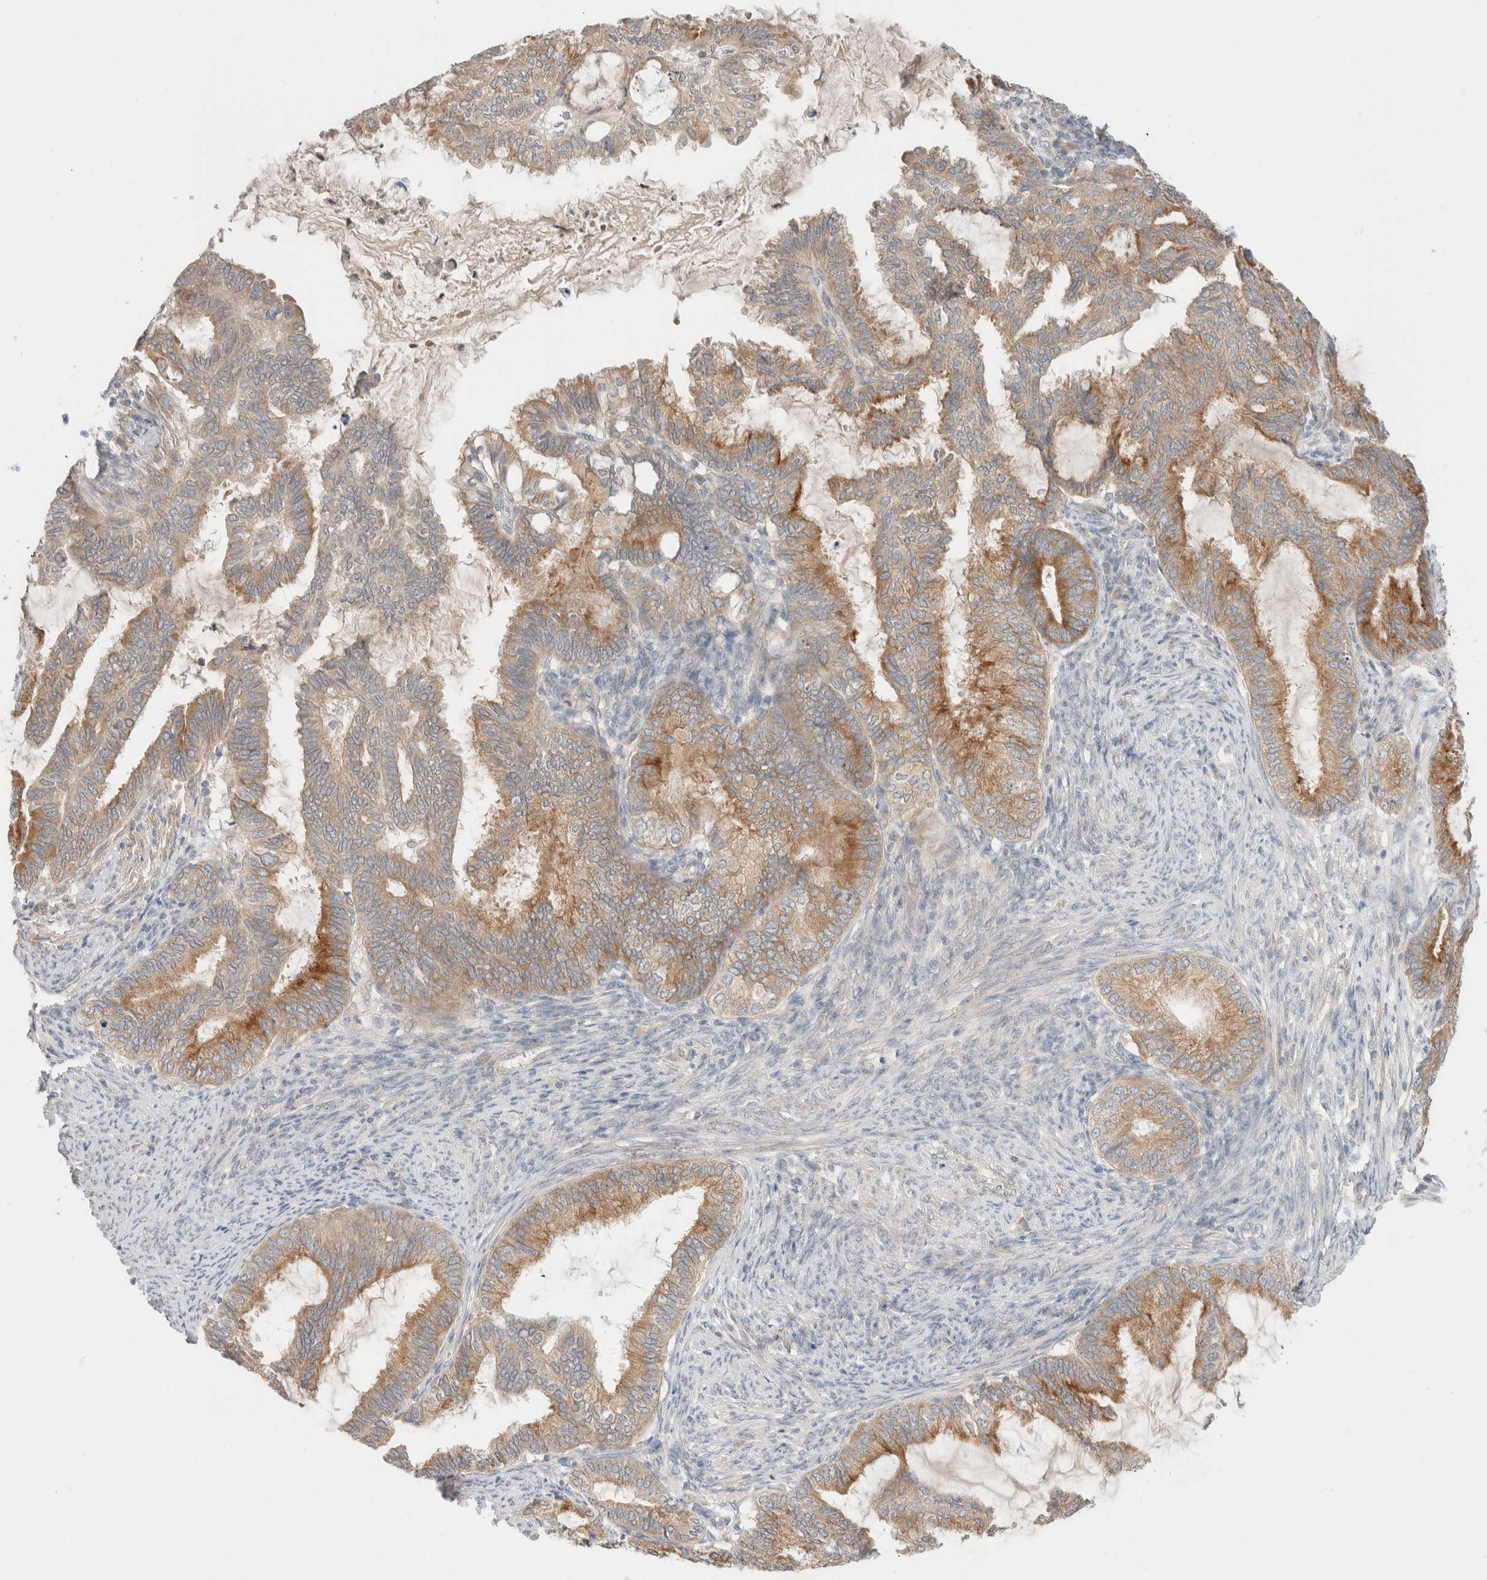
{"staining": {"intensity": "moderate", "quantity": ">75%", "location": "cytoplasmic/membranous"}, "tissue": "endometrial cancer", "cell_type": "Tumor cells", "image_type": "cancer", "snomed": [{"axis": "morphology", "description": "Adenocarcinoma, NOS"}, {"axis": "topography", "description": "Endometrium"}], "caption": "Adenocarcinoma (endometrial) stained with DAB immunohistochemistry displays medium levels of moderate cytoplasmic/membranous positivity in about >75% of tumor cells.", "gene": "MARK3", "patient": {"sex": "female", "age": 86}}